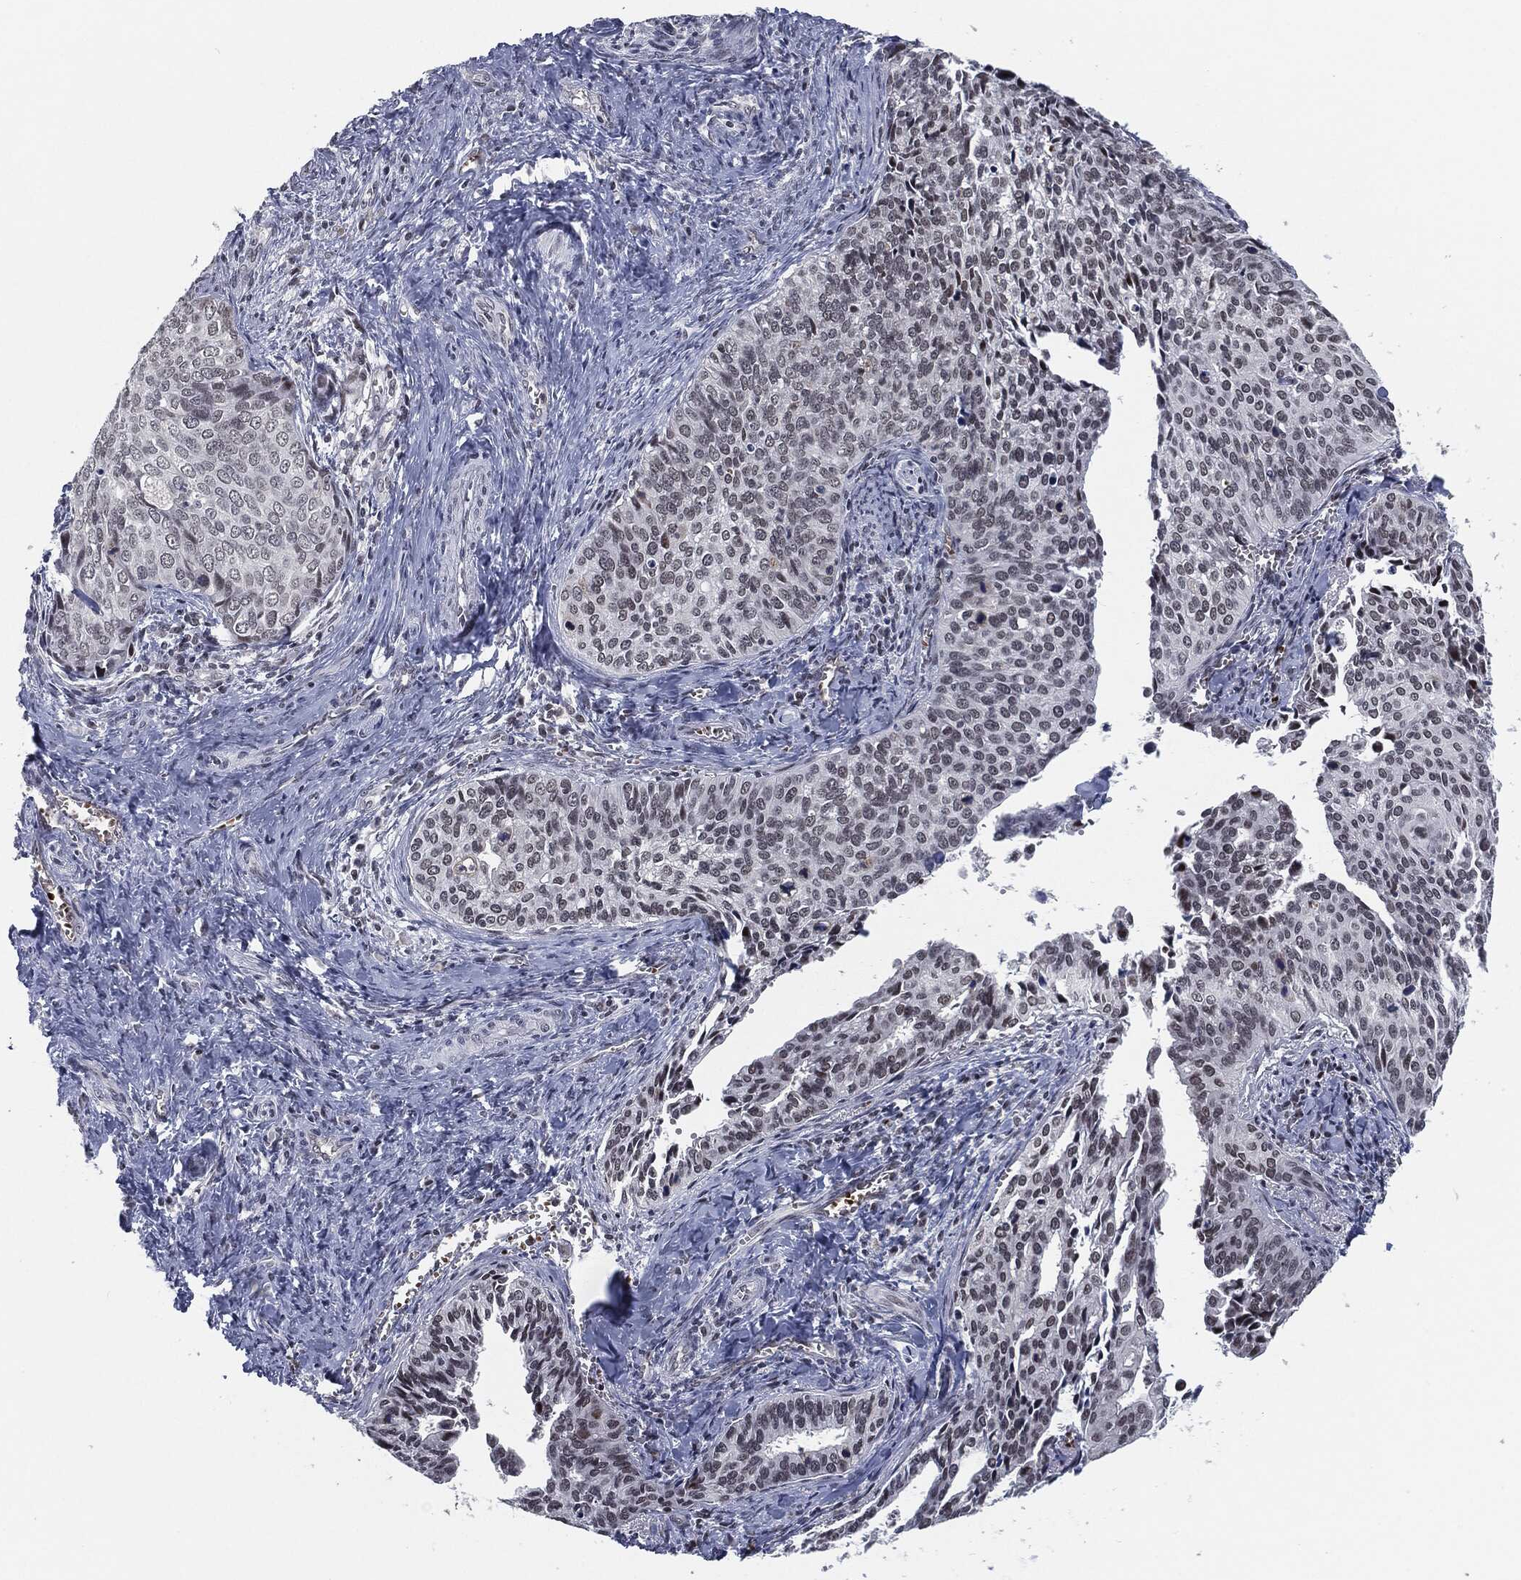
{"staining": {"intensity": "negative", "quantity": "none", "location": "none"}, "tissue": "cervical cancer", "cell_type": "Tumor cells", "image_type": "cancer", "snomed": [{"axis": "morphology", "description": "Squamous cell carcinoma, NOS"}, {"axis": "topography", "description": "Cervix"}], "caption": "A micrograph of cervical squamous cell carcinoma stained for a protein reveals no brown staining in tumor cells.", "gene": "ANXA1", "patient": {"sex": "female", "age": 29}}